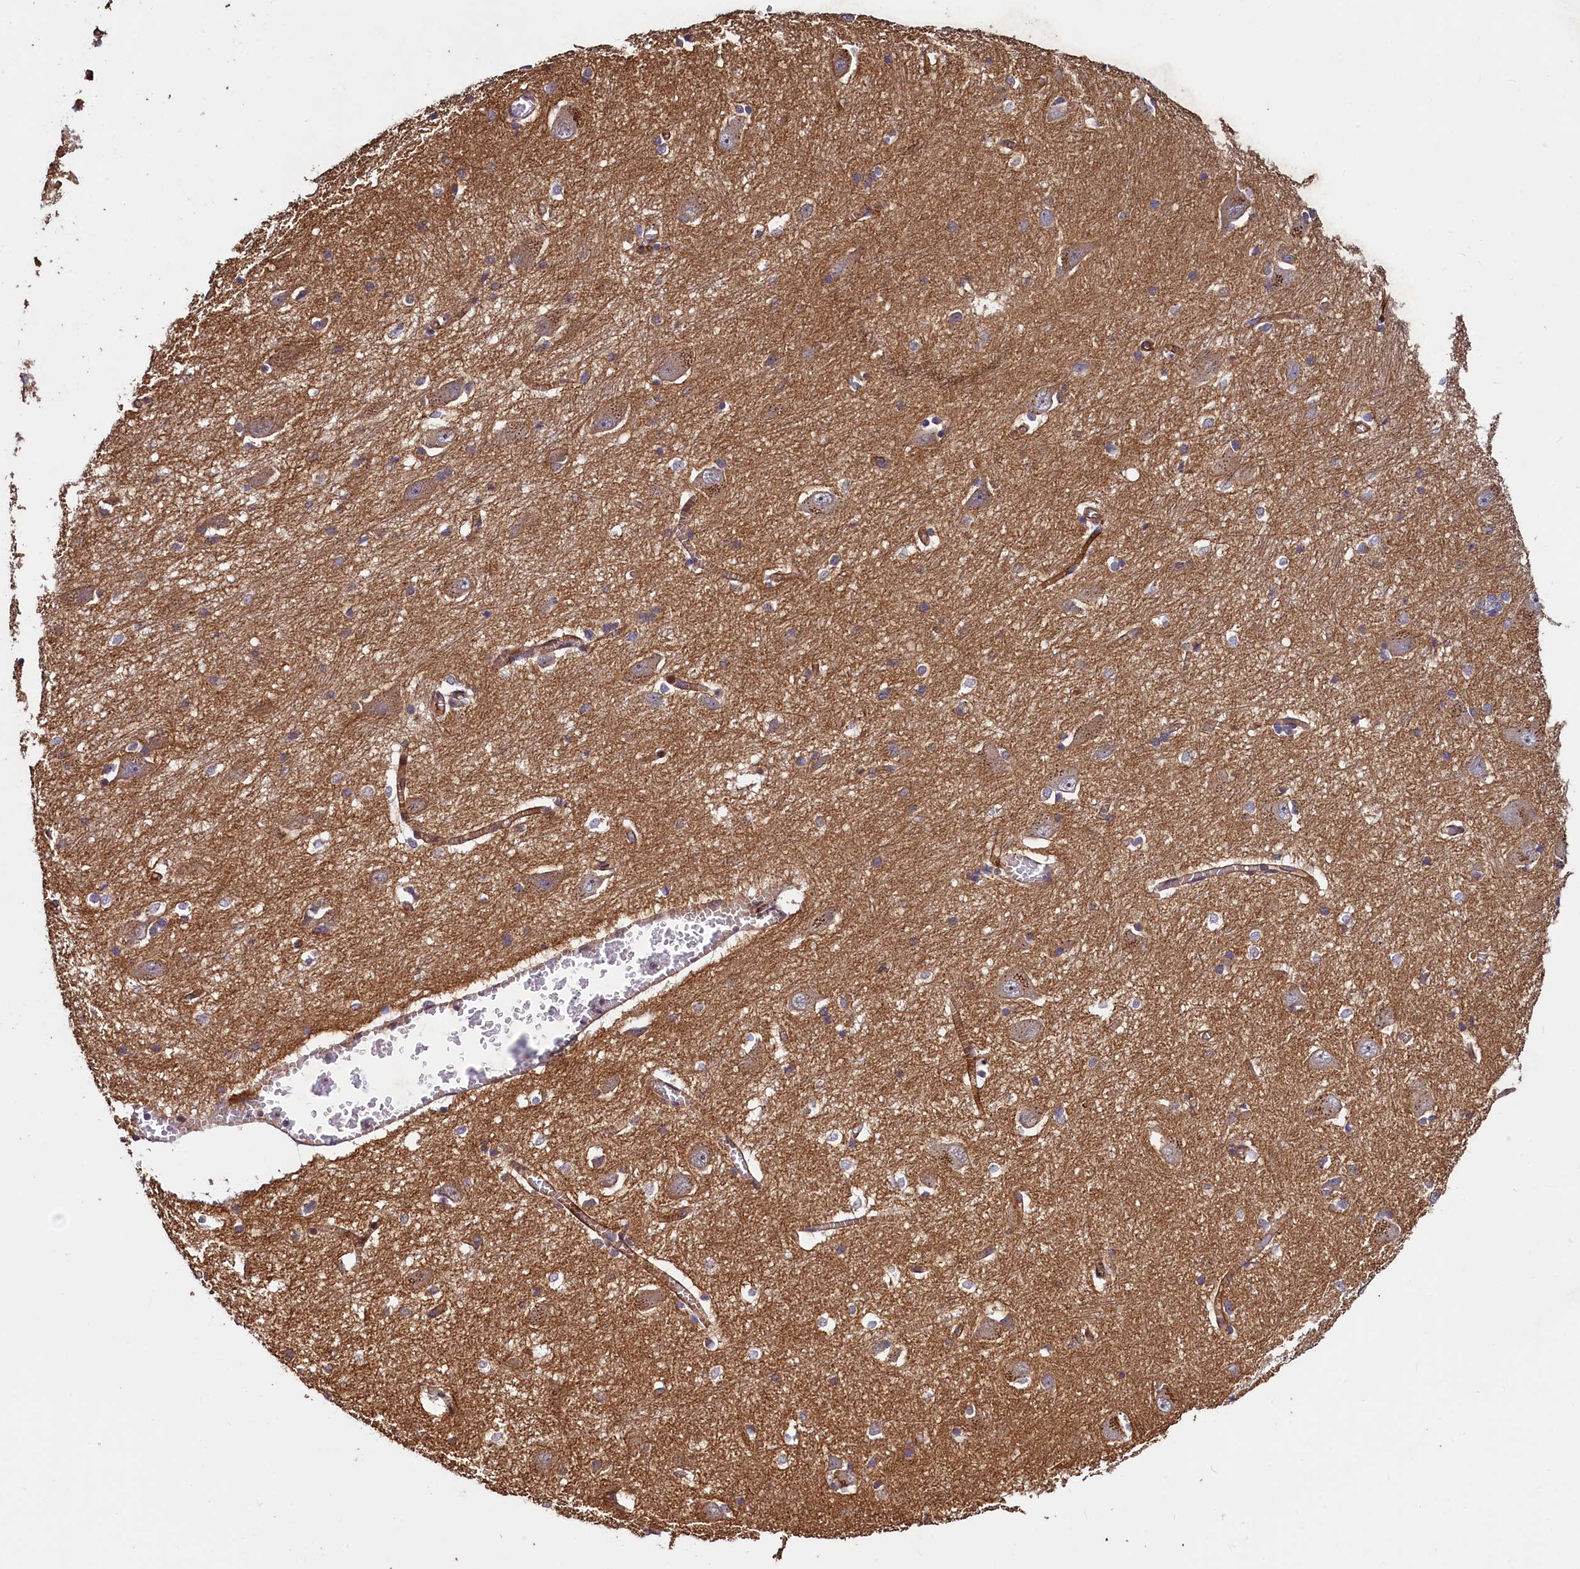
{"staining": {"intensity": "weak", "quantity": "25%-75%", "location": "cytoplasmic/membranous"}, "tissue": "caudate", "cell_type": "Glial cells", "image_type": "normal", "snomed": [{"axis": "morphology", "description": "Normal tissue, NOS"}, {"axis": "topography", "description": "Lateral ventricle wall"}], "caption": "Protein staining by immunohistochemistry displays weak cytoplasmic/membranous expression in approximately 25%-75% of glial cells in normal caudate.", "gene": "PALM", "patient": {"sex": "male", "age": 37}}